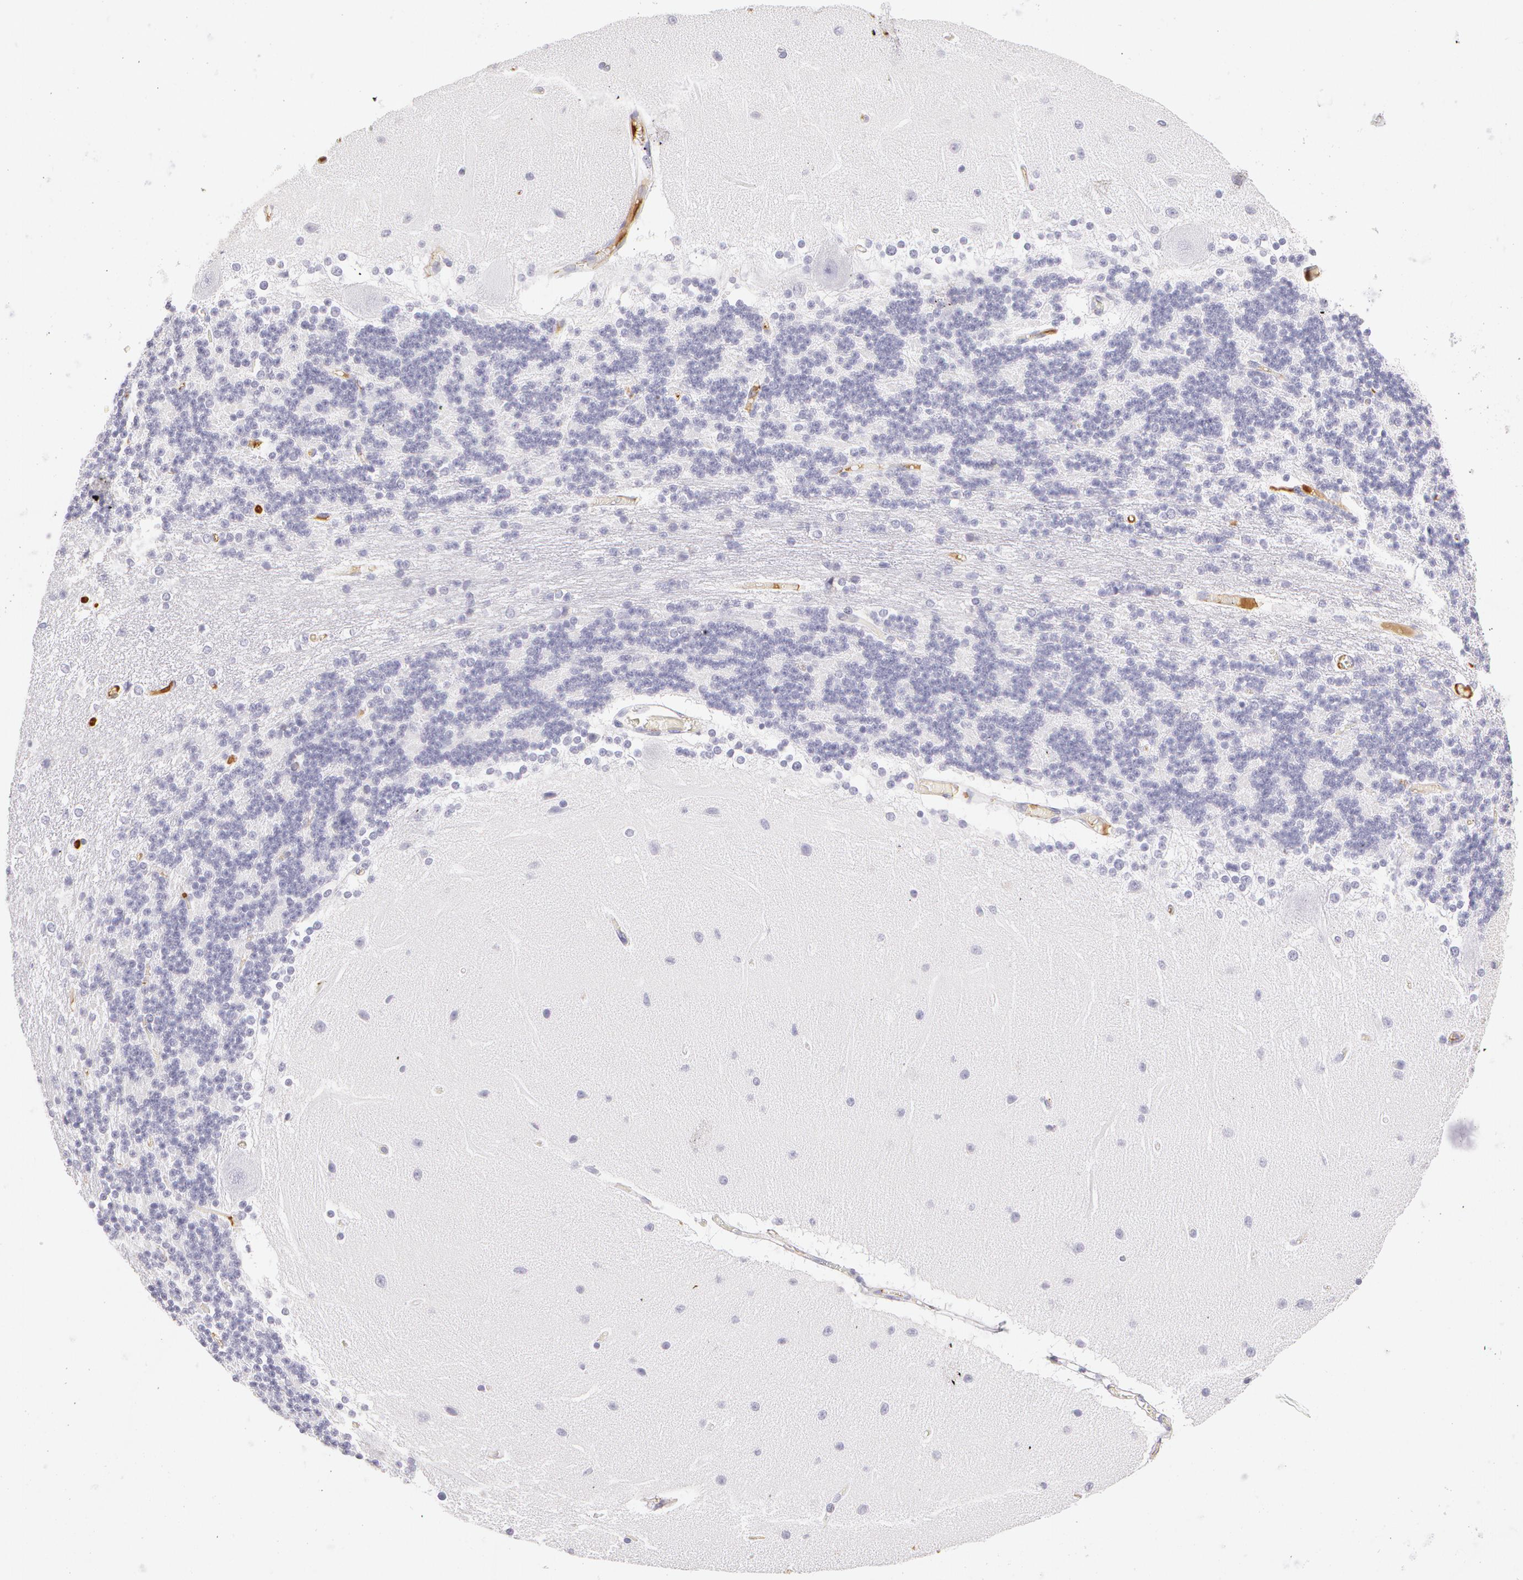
{"staining": {"intensity": "negative", "quantity": "none", "location": "none"}, "tissue": "cerebellum", "cell_type": "Cells in granular layer", "image_type": "normal", "snomed": [{"axis": "morphology", "description": "Normal tissue, NOS"}, {"axis": "topography", "description": "Cerebellum"}], "caption": "High magnification brightfield microscopy of unremarkable cerebellum stained with DAB (brown) and counterstained with hematoxylin (blue): cells in granular layer show no significant staining. (DAB (3,3'-diaminobenzidine) immunohistochemistry with hematoxylin counter stain).", "gene": "AHSG", "patient": {"sex": "female", "age": 54}}